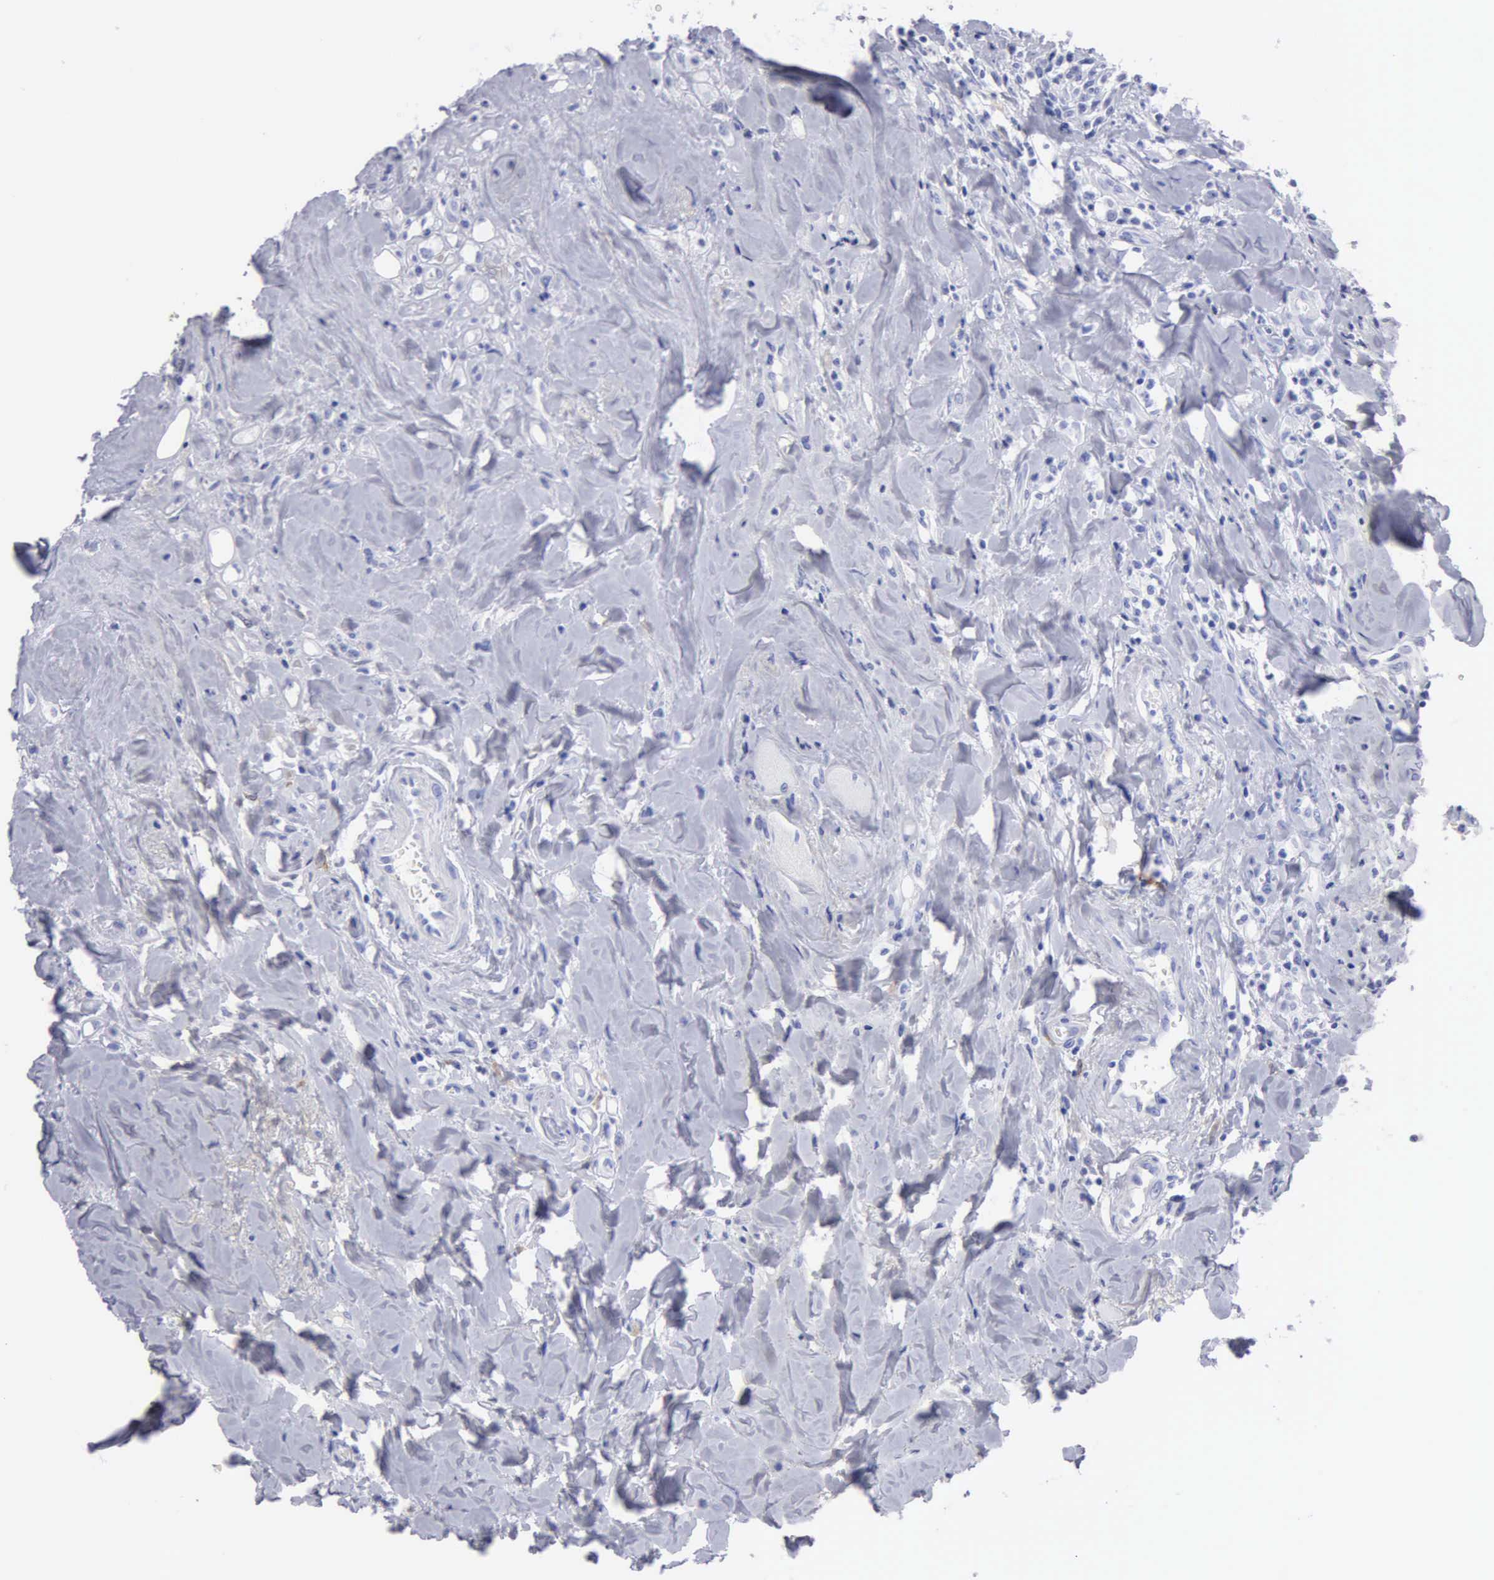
{"staining": {"intensity": "negative", "quantity": "none", "location": "none"}, "tissue": "head and neck cancer", "cell_type": "Tumor cells", "image_type": "cancer", "snomed": [{"axis": "morphology", "description": "Squamous cell carcinoma, NOS"}, {"axis": "topography", "description": "Oral tissue"}, {"axis": "topography", "description": "Head-Neck"}], "caption": "Tumor cells show no significant staining in head and neck squamous cell carcinoma. (DAB (3,3'-diaminobenzidine) immunohistochemistry (IHC), high magnification).", "gene": "CYP19A1", "patient": {"sex": "female", "age": 82}}